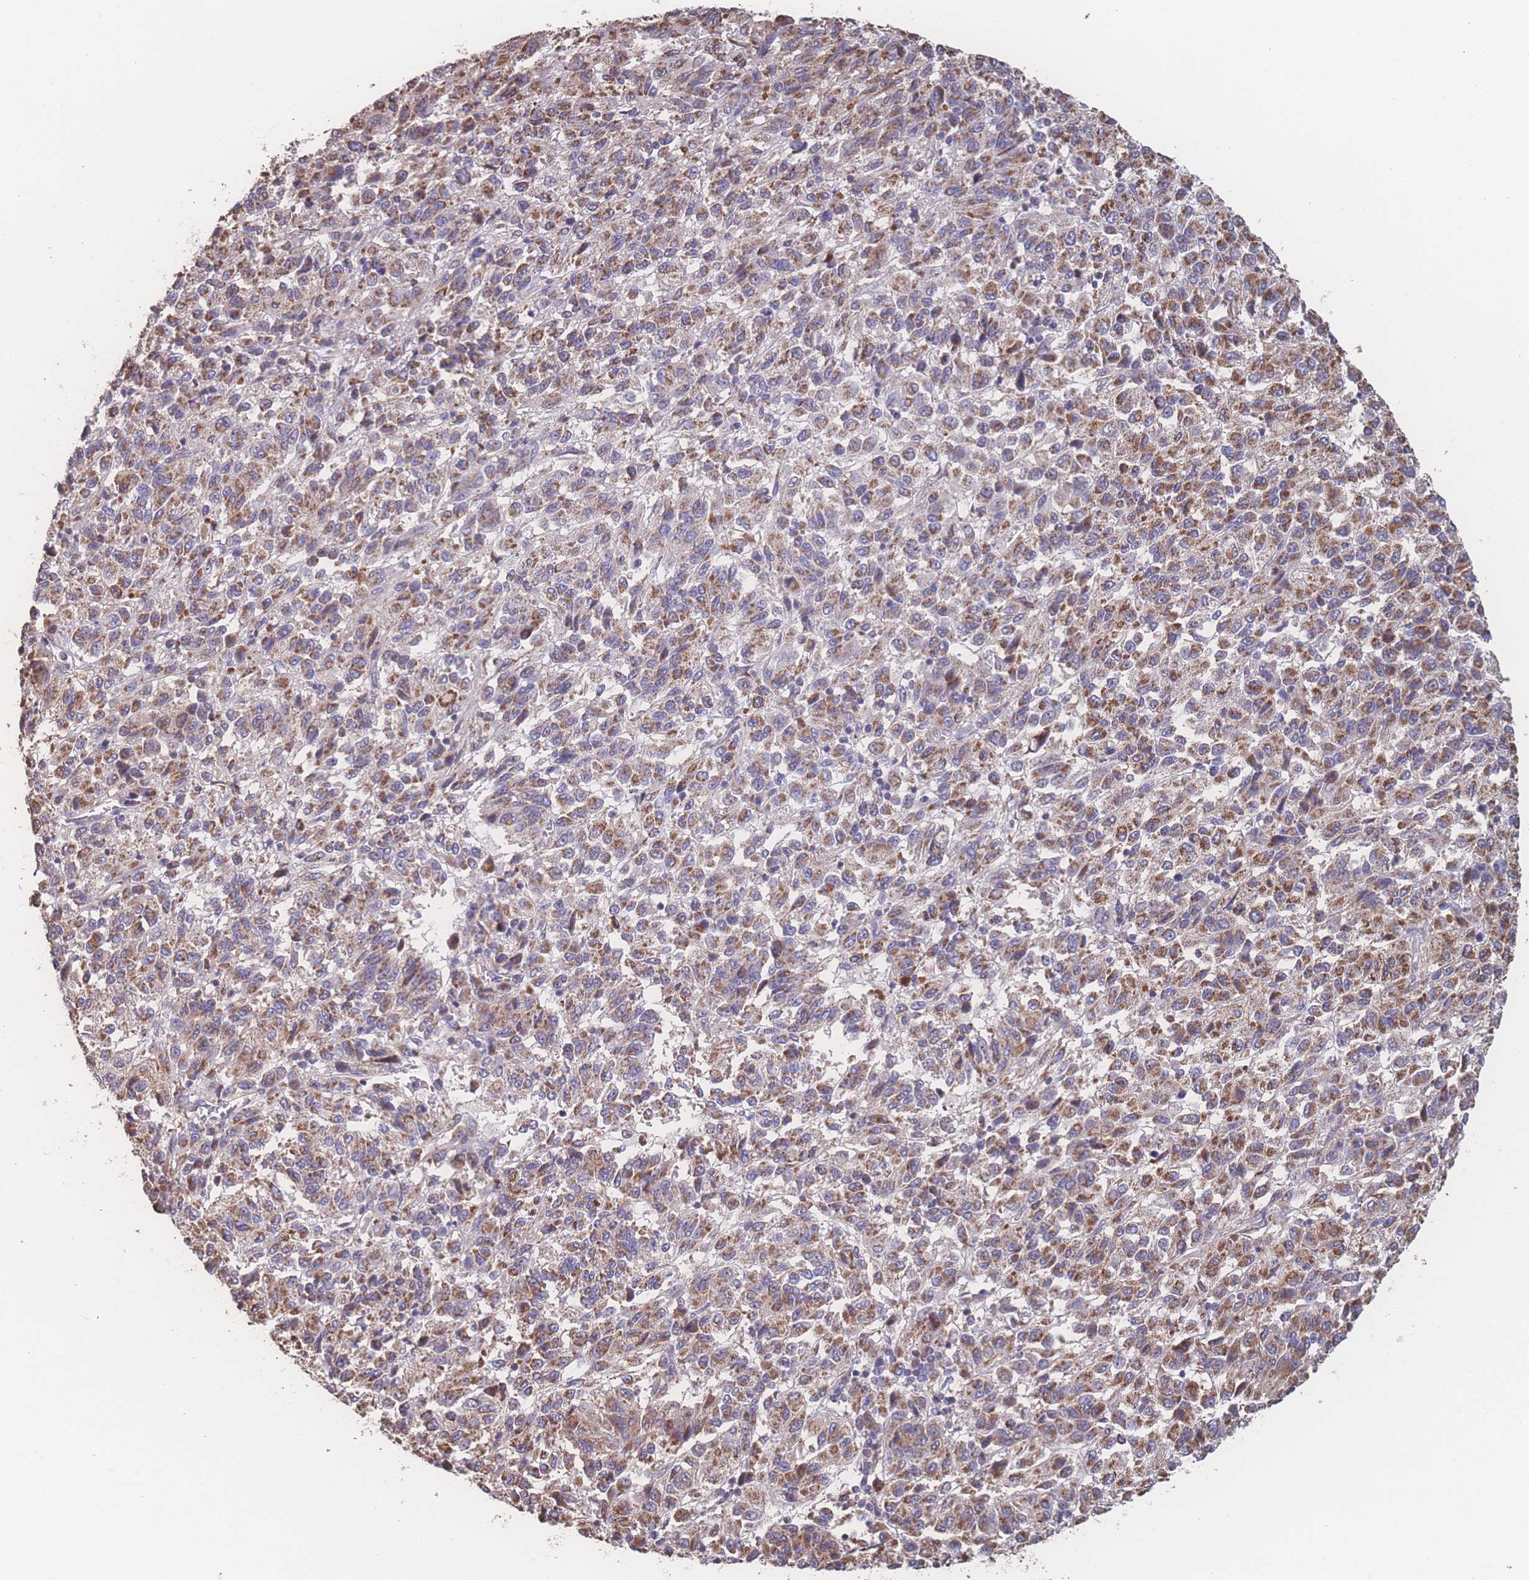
{"staining": {"intensity": "moderate", "quantity": ">75%", "location": "cytoplasmic/membranous"}, "tissue": "melanoma", "cell_type": "Tumor cells", "image_type": "cancer", "snomed": [{"axis": "morphology", "description": "Malignant melanoma, Metastatic site"}, {"axis": "topography", "description": "Lung"}], "caption": "Moderate cytoplasmic/membranous protein positivity is appreciated in about >75% of tumor cells in melanoma. Nuclei are stained in blue.", "gene": "SGSM3", "patient": {"sex": "male", "age": 64}}